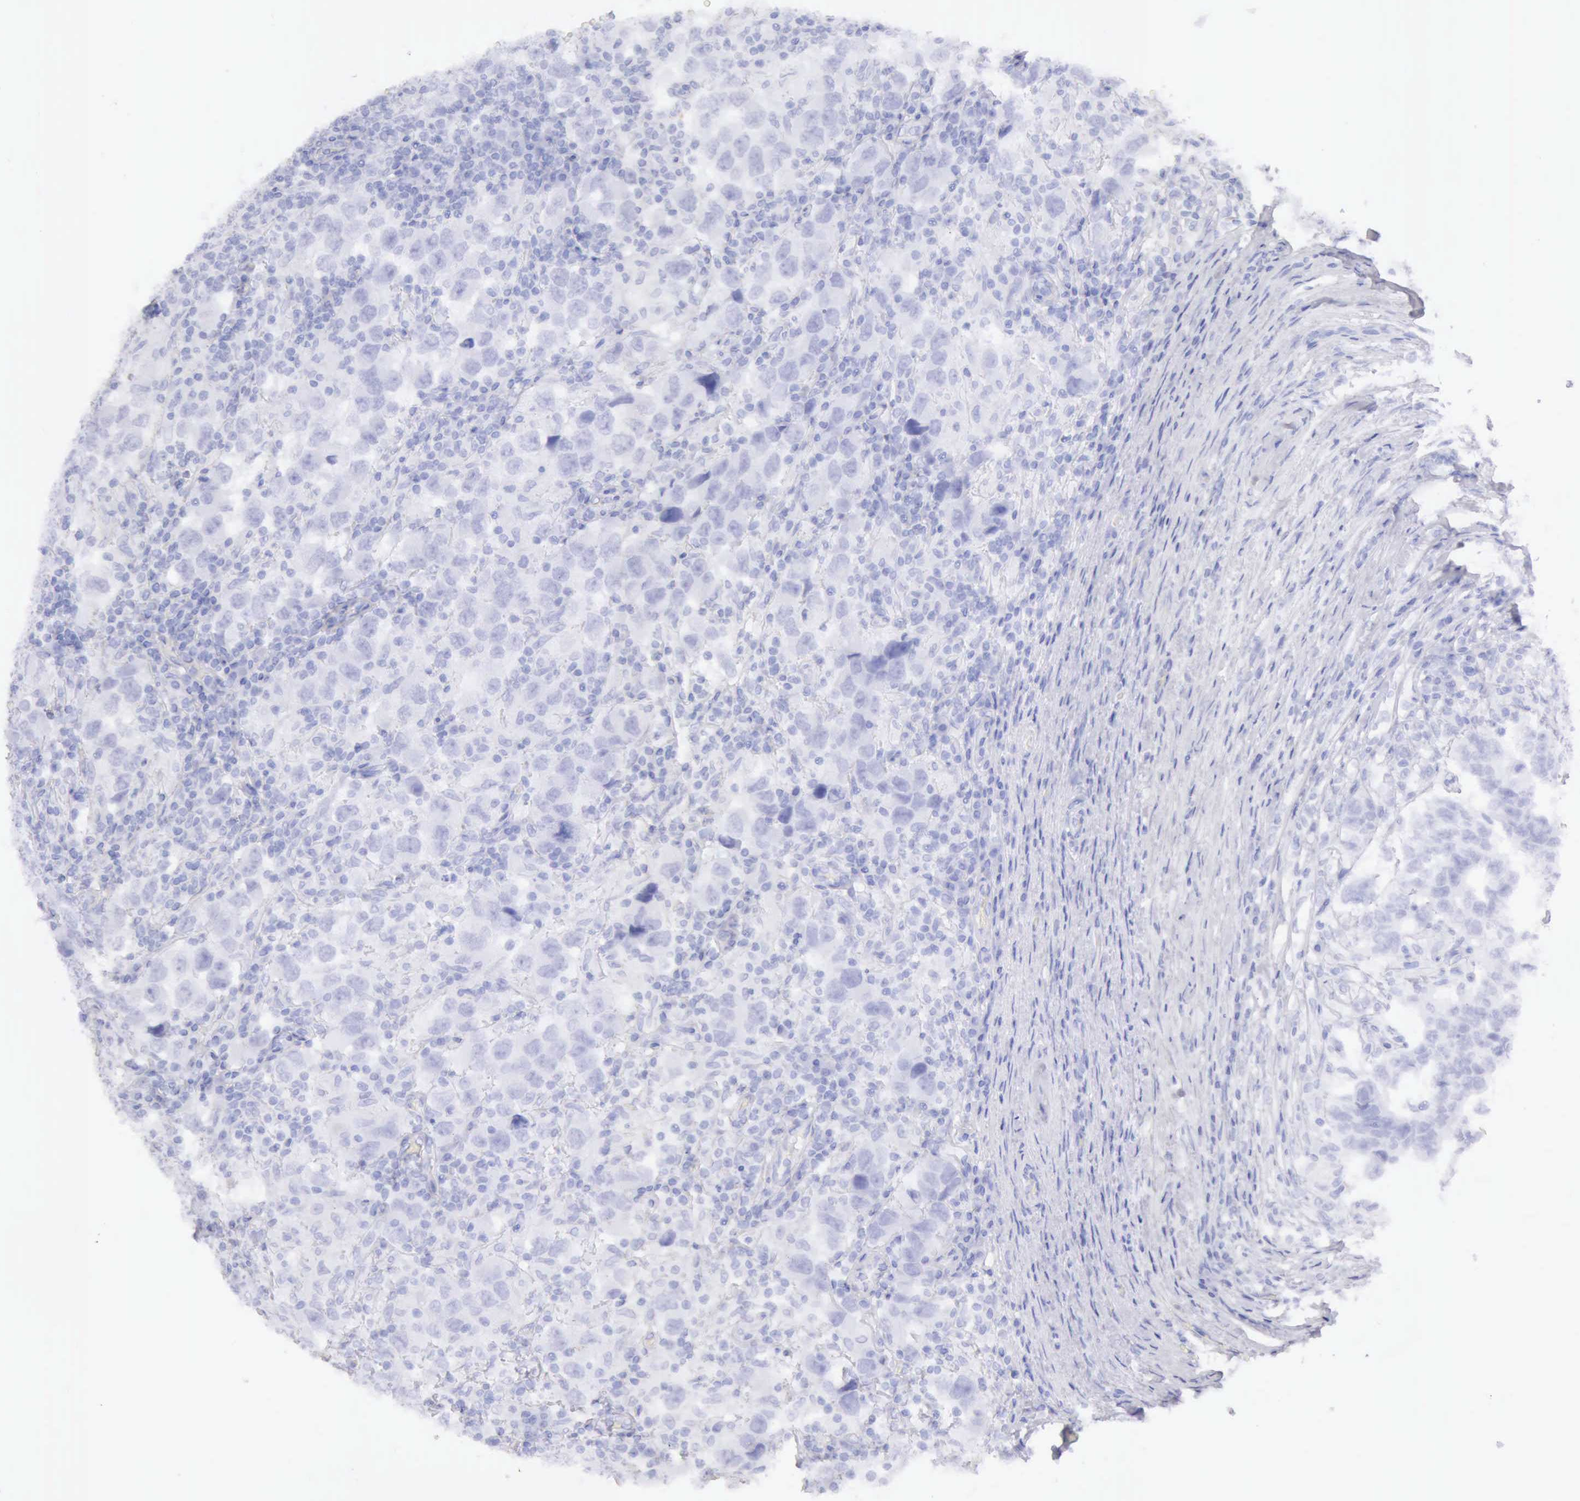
{"staining": {"intensity": "negative", "quantity": "none", "location": "none"}, "tissue": "testis cancer", "cell_type": "Tumor cells", "image_type": "cancer", "snomed": [{"axis": "morphology", "description": "Carcinoma, Embryonal, NOS"}, {"axis": "topography", "description": "Testis"}], "caption": "Tumor cells show no significant staining in embryonal carcinoma (testis). (DAB IHC with hematoxylin counter stain).", "gene": "ARHGAP4", "patient": {"sex": "male", "age": 21}}